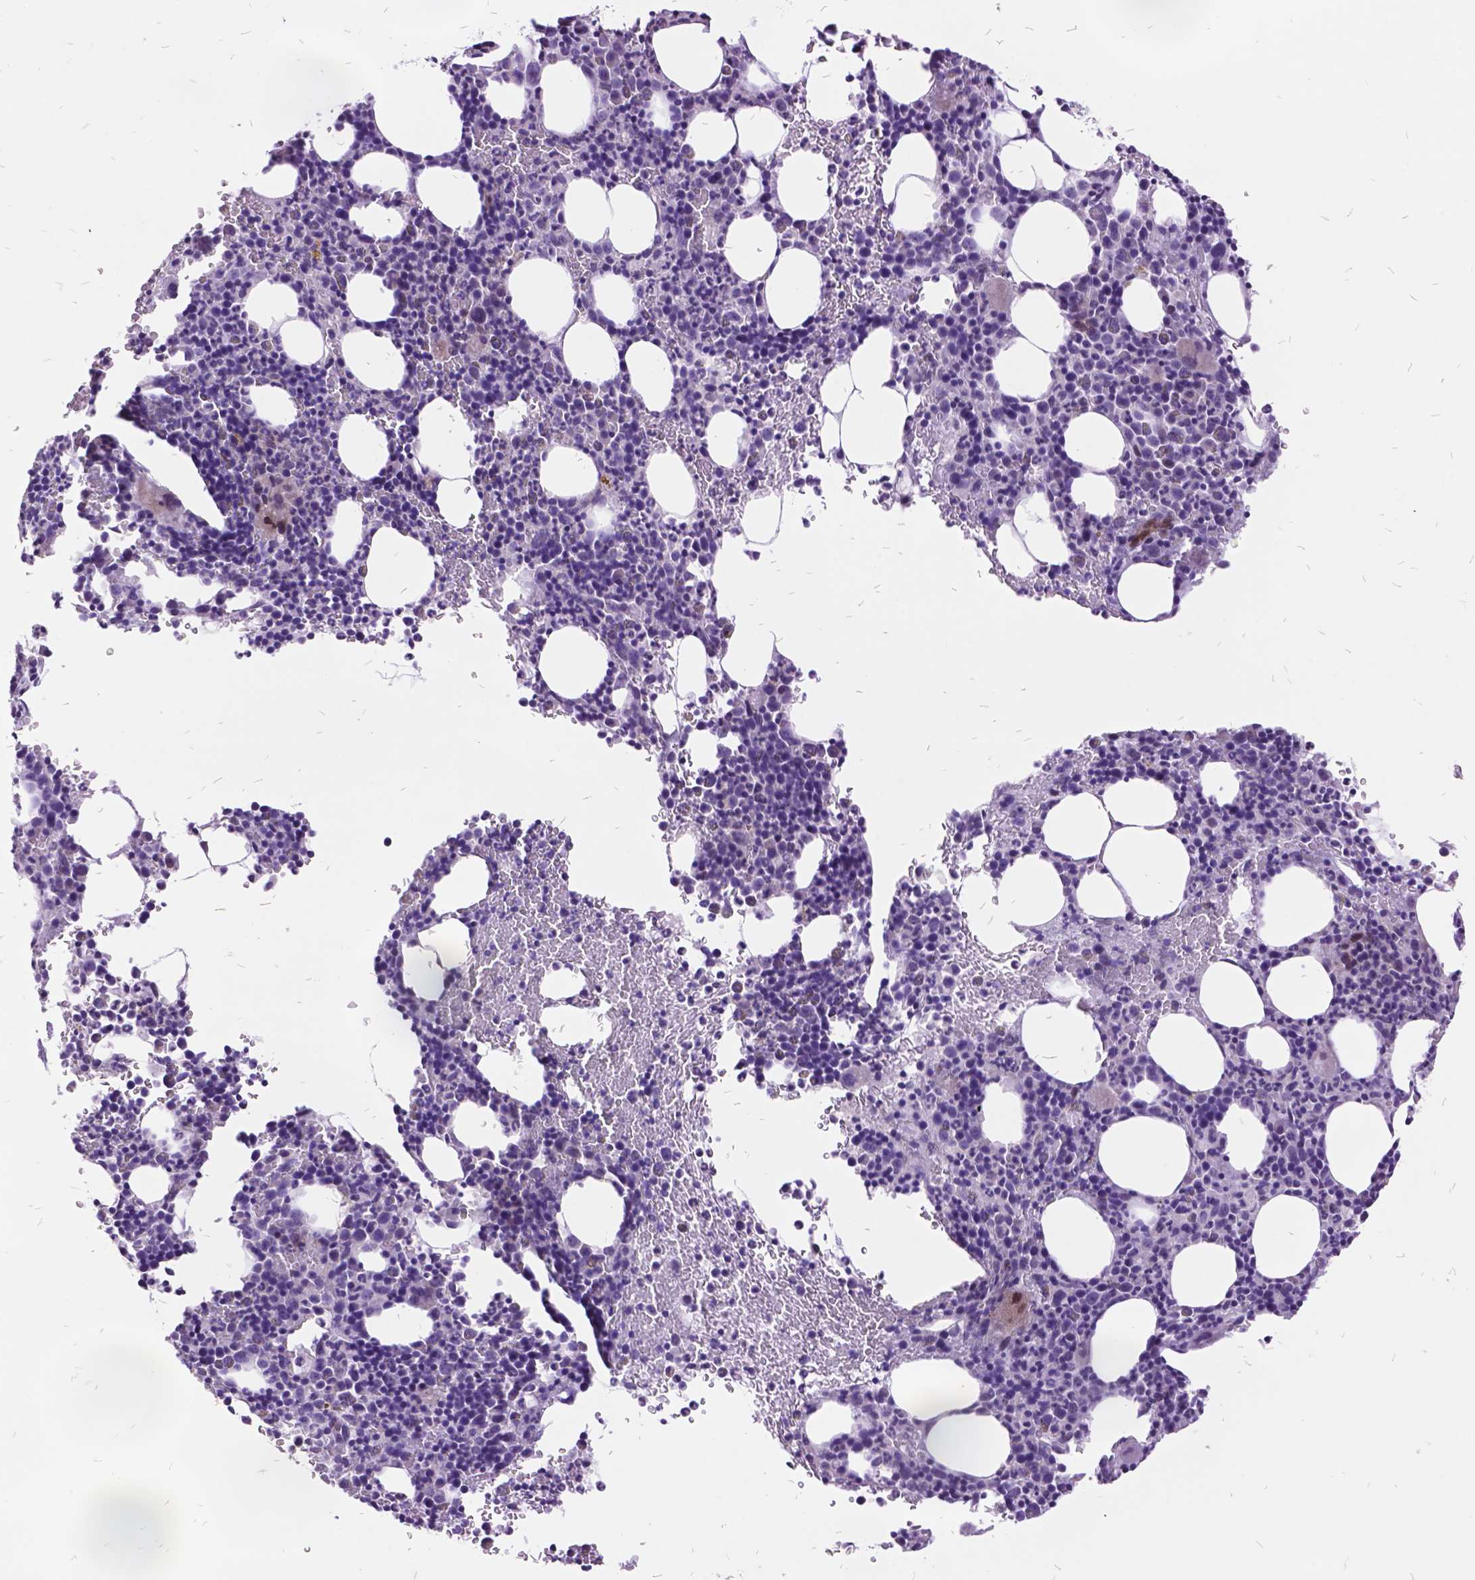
{"staining": {"intensity": "negative", "quantity": "none", "location": "none"}, "tissue": "bone marrow", "cell_type": "Hematopoietic cells", "image_type": "normal", "snomed": [{"axis": "morphology", "description": "Normal tissue, NOS"}, {"axis": "topography", "description": "Bone marrow"}], "caption": "An IHC histopathology image of benign bone marrow is shown. There is no staining in hematopoietic cells of bone marrow. (Stains: DAB (3,3'-diaminobenzidine) immunohistochemistry (IHC) with hematoxylin counter stain, Microscopy: brightfield microscopy at high magnification).", "gene": "ITGB6", "patient": {"sex": "male", "age": 63}}